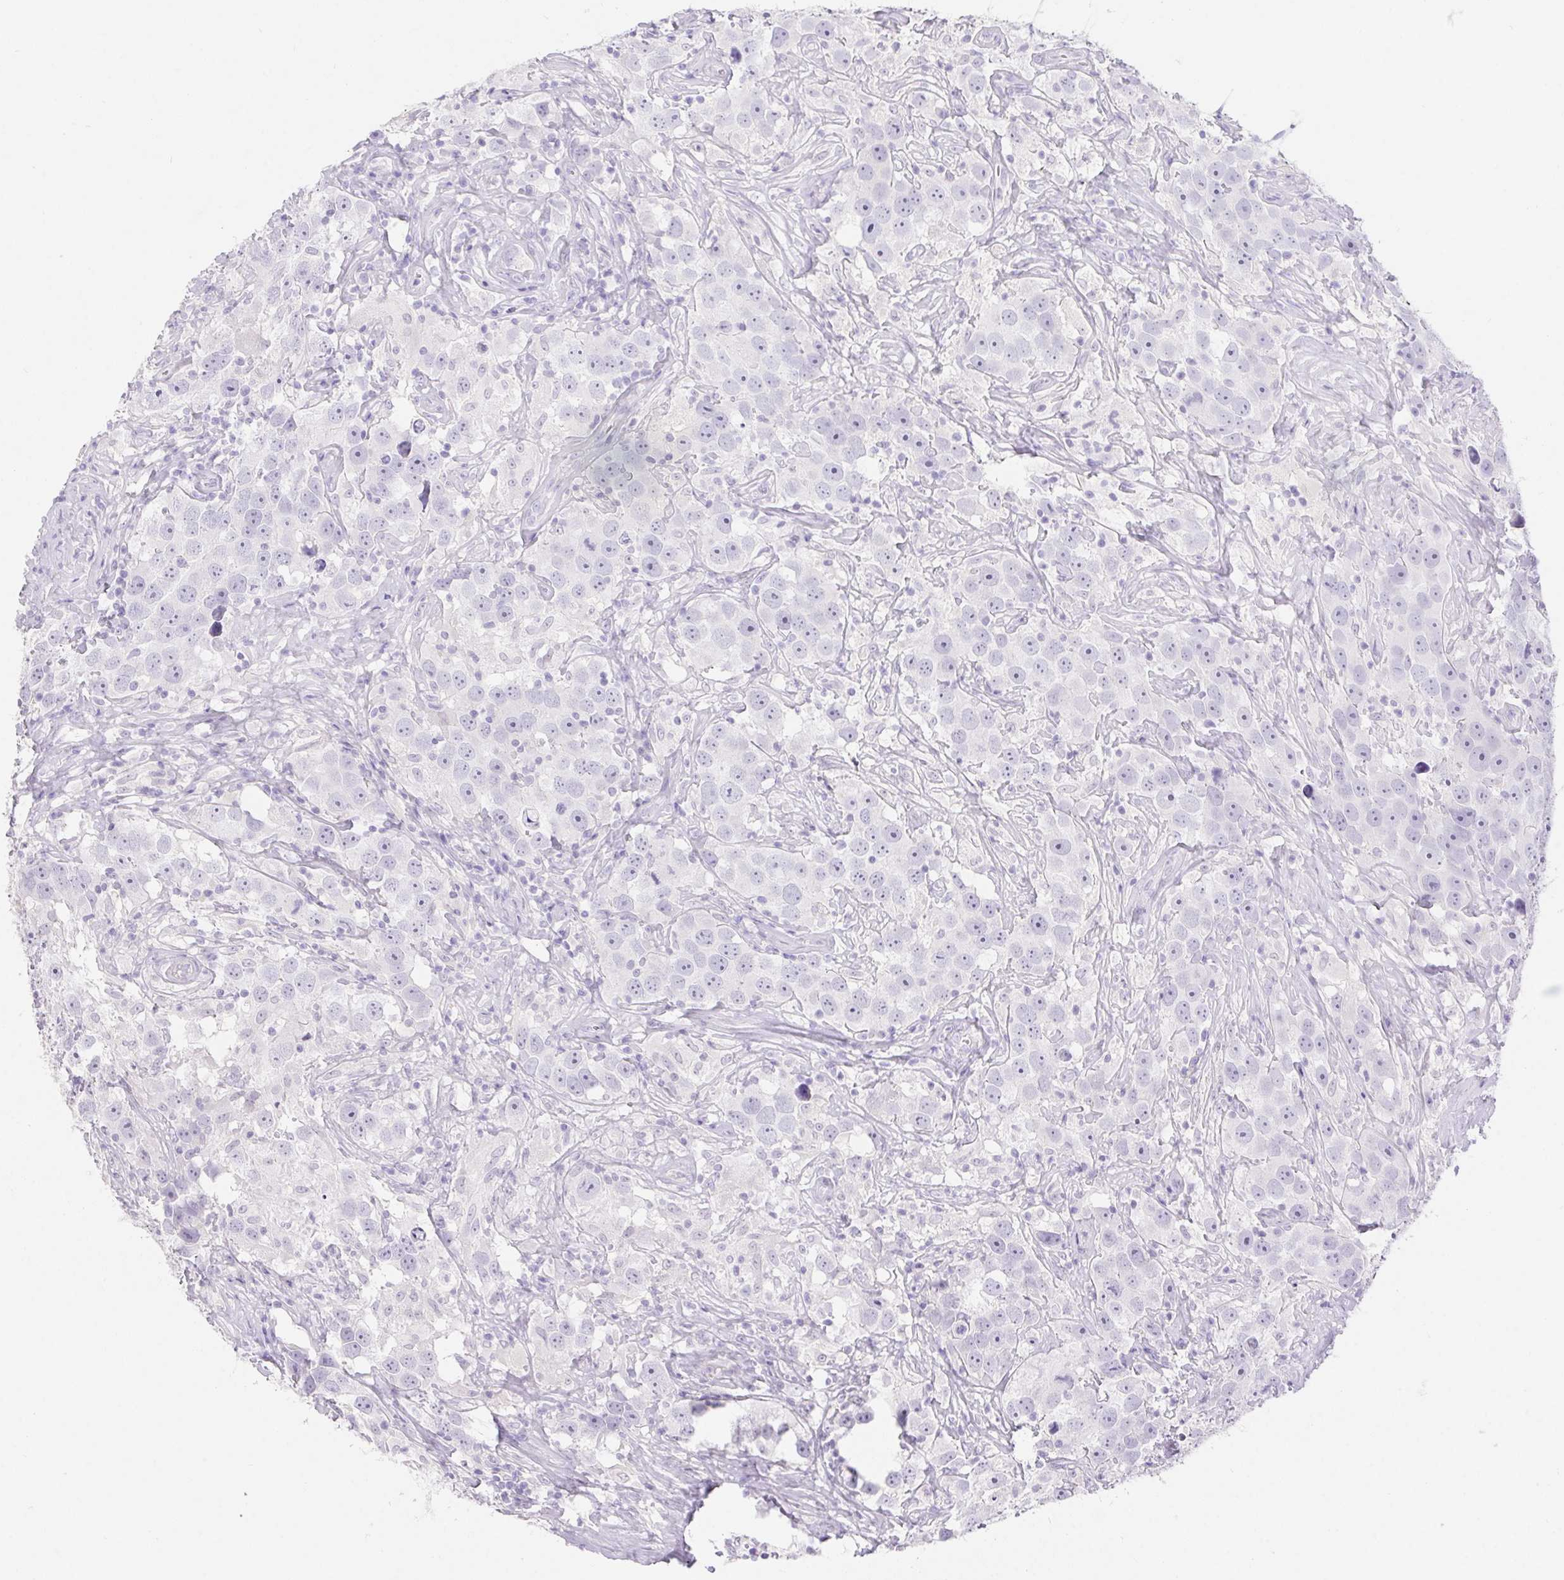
{"staining": {"intensity": "negative", "quantity": "none", "location": "none"}, "tissue": "testis cancer", "cell_type": "Tumor cells", "image_type": "cancer", "snomed": [{"axis": "morphology", "description": "Seminoma, NOS"}, {"axis": "topography", "description": "Testis"}], "caption": "Immunohistochemistry photomicrograph of neoplastic tissue: testis seminoma stained with DAB (3,3'-diaminobenzidine) exhibits no significant protein positivity in tumor cells.", "gene": "ERP27", "patient": {"sex": "male", "age": 49}}